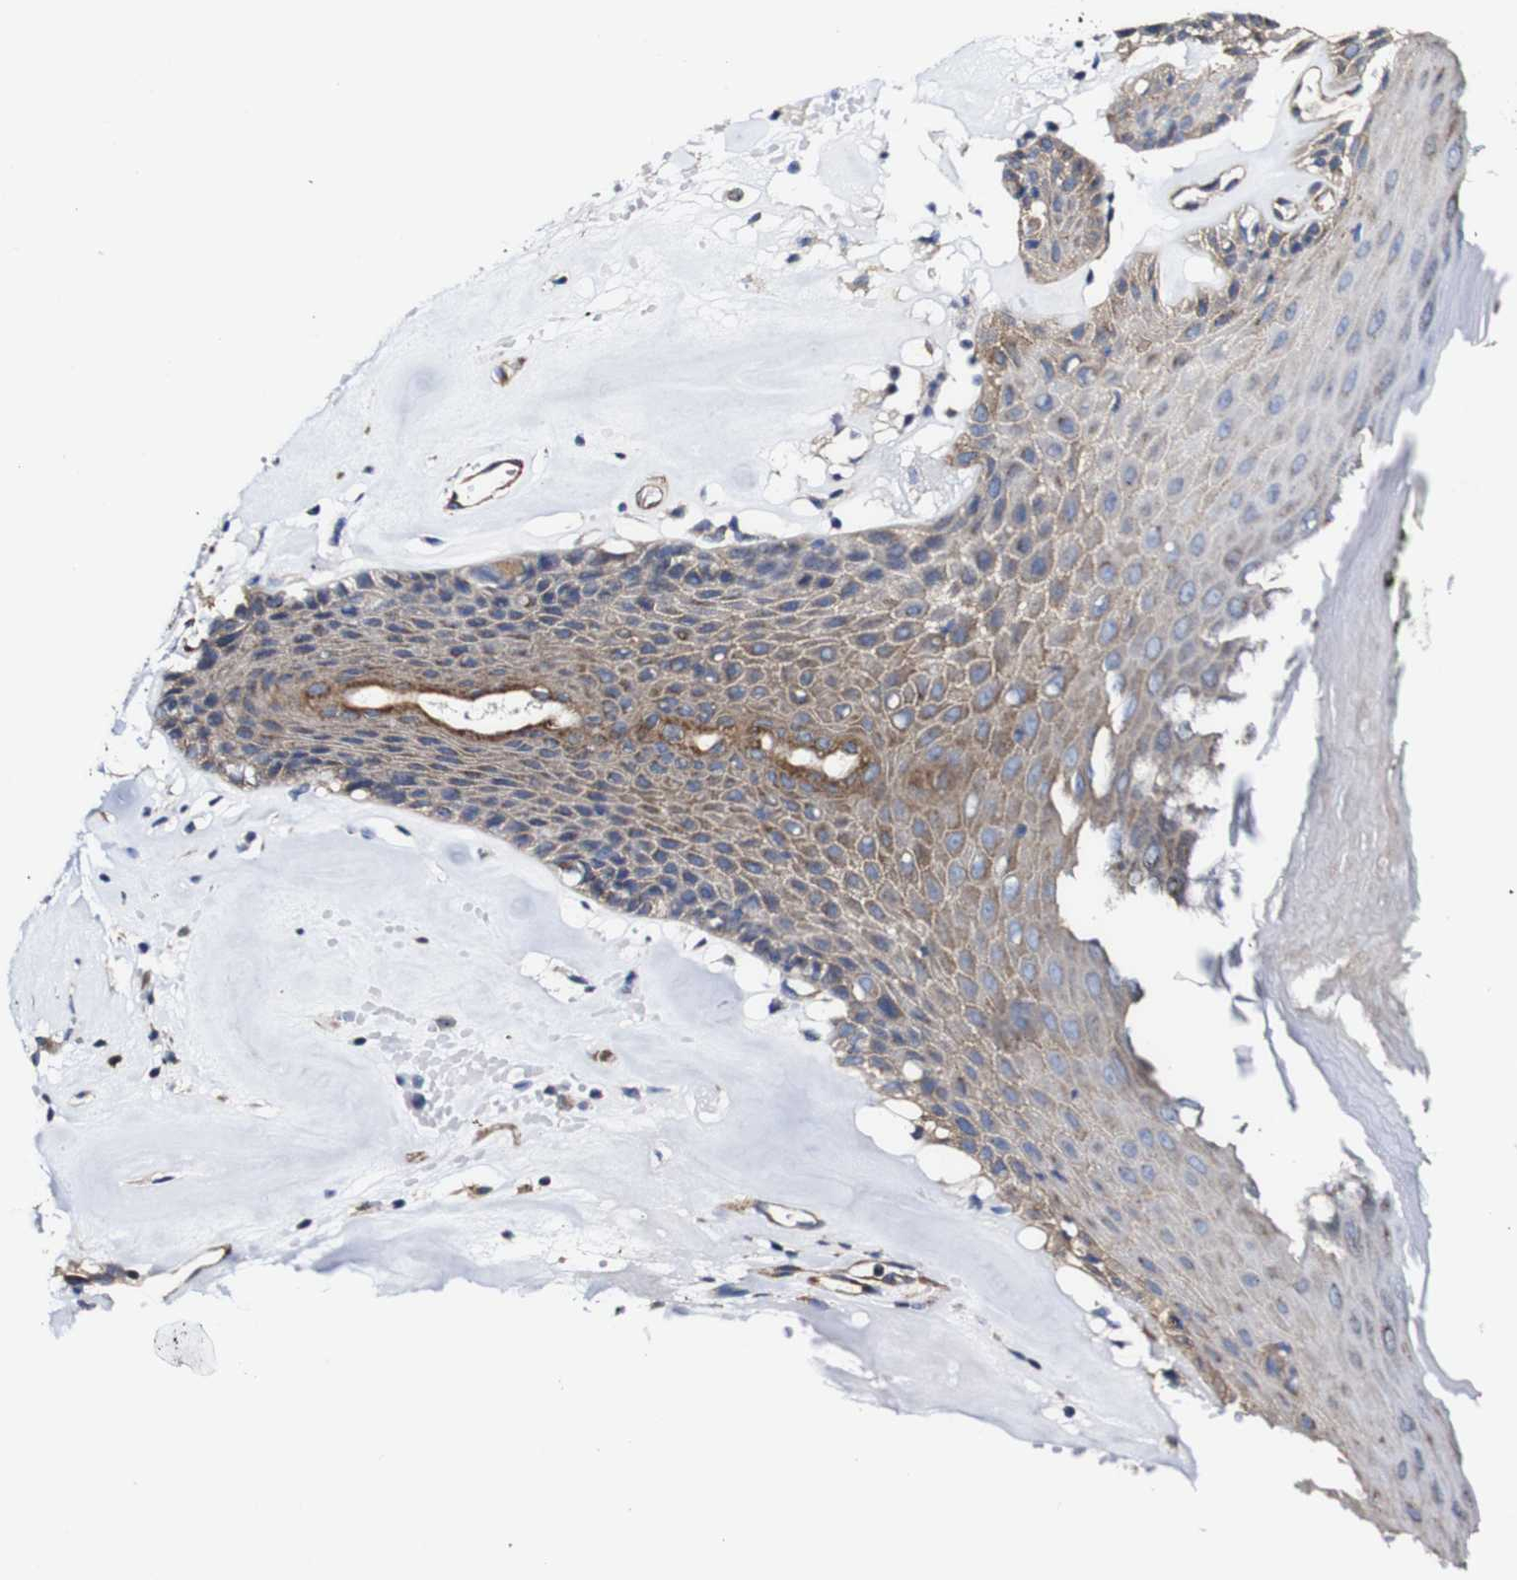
{"staining": {"intensity": "moderate", "quantity": "25%-75%", "location": "cytoplasmic/membranous"}, "tissue": "skin", "cell_type": "Epidermal cells", "image_type": "normal", "snomed": [{"axis": "morphology", "description": "Normal tissue, NOS"}, {"axis": "morphology", "description": "Inflammation, NOS"}, {"axis": "topography", "description": "Vulva"}], "caption": "A high-resolution micrograph shows immunohistochemistry (IHC) staining of unremarkable skin, which demonstrates moderate cytoplasmic/membranous positivity in about 25%-75% of epidermal cells.", "gene": "CSF1R", "patient": {"sex": "female", "age": 84}}